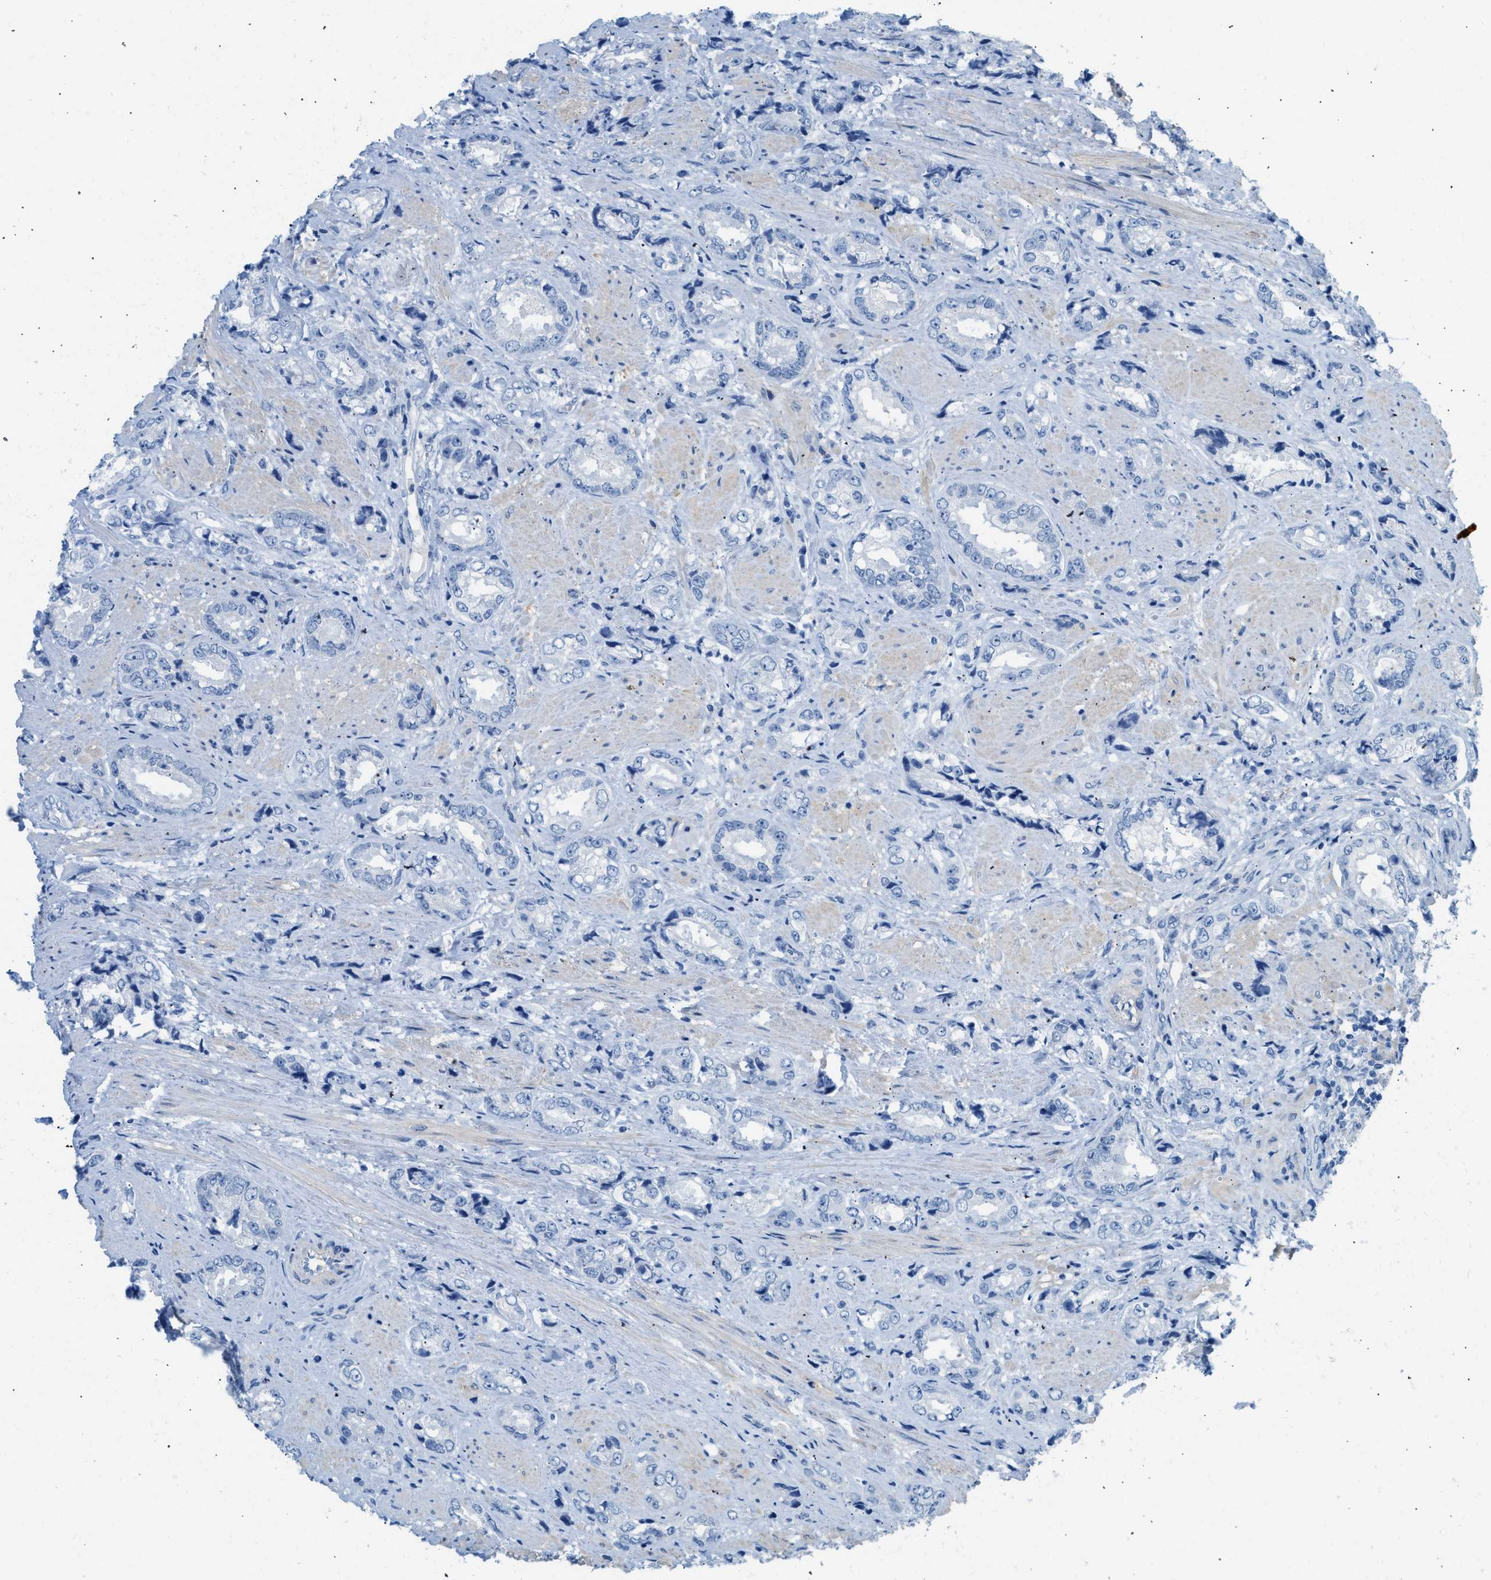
{"staining": {"intensity": "negative", "quantity": "none", "location": "none"}, "tissue": "prostate cancer", "cell_type": "Tumor cells", "image_type": "cancer", "snomed": [{"axis": "morphology", "description": "Adenocarcinoma, High grade"}, {"axis": "topography", "description": "Prostate"}], "caption": "Prostate cancer (adenocarcinoma (high-grade)) was stained to show a protein in brown. There is no significant expression in tumor cells.", "gene": "SPAM1", "patient": {"sex": "male", "age": 61}}